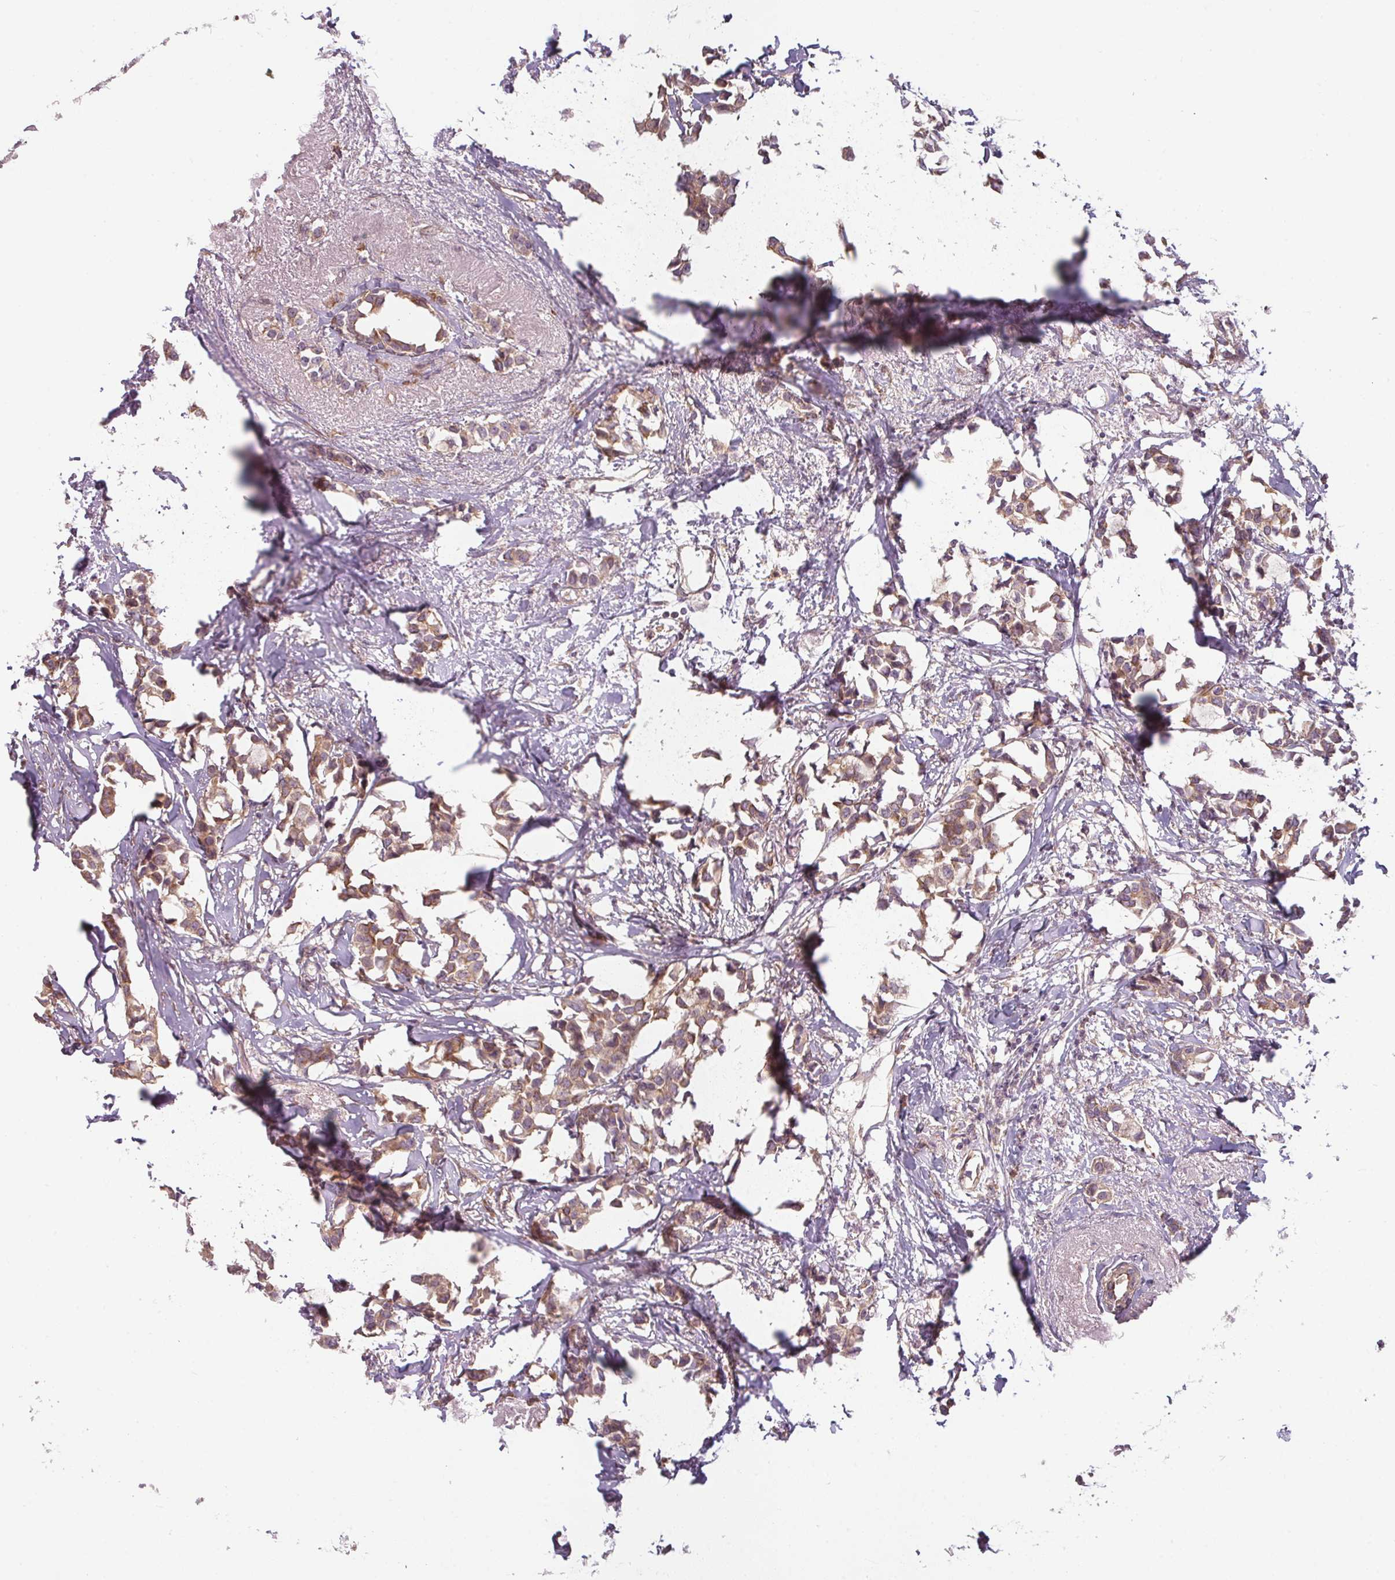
{"staining": {"intensity": "moderate", "quantity": ">75%", "location": "cytoplasmic/membranous"}, "tissue": "breast cancer", "cell_type": "Tumor cells", "image_type": "cancer", "snomed": [{"axis": "morphology", "description": "Duct carcinoma"}, {"axis": "topography", "description": "Breast"}], "caption": "The micrograph demonstrates a brown stain indicating the presence of a protein in the cytoplasmic/membranous of tumor cells in intraductal carcinoma (breast).", "gene": "RNF31", "patient": {"sex": "female", "age": 73}}